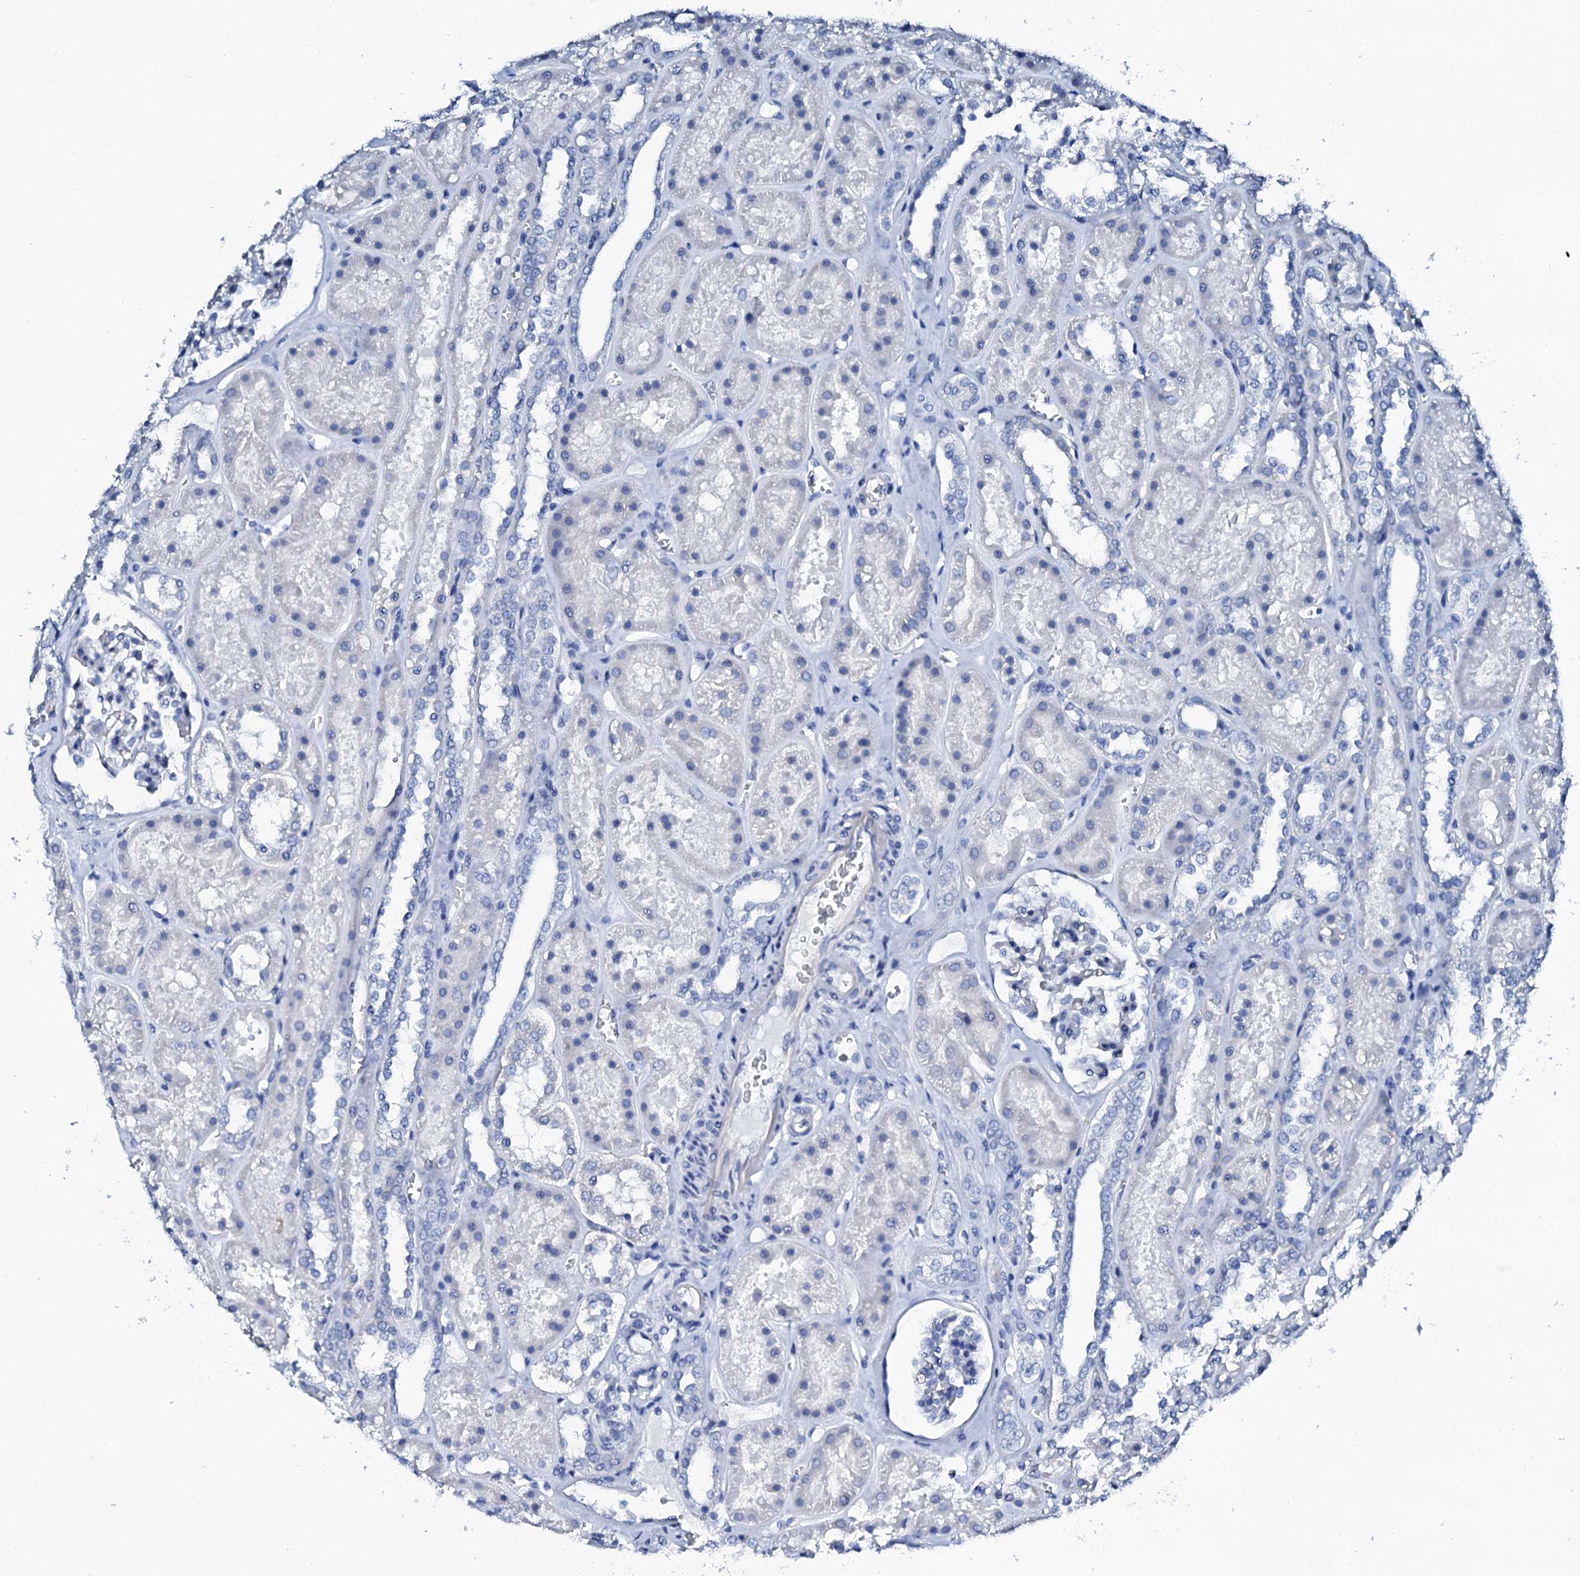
{"staining": {"intensity": "negative", "quantity": "none", "location": "none"}, "tissue": "kidney", "cell_type": "Cells in glomeruli", "image_type": "normal", "snomed": [{"axis": "morphology", "description": "Normal tissue, NOS"}, {"axis": "topography", "description": "Kidney"}], "caption": "This is a histopathology image of IHC staining of benign kidney, which shows no staining in cells in glomeruli.", "gene": "PTH", "patient": {"sex": "female", "age": 41}}